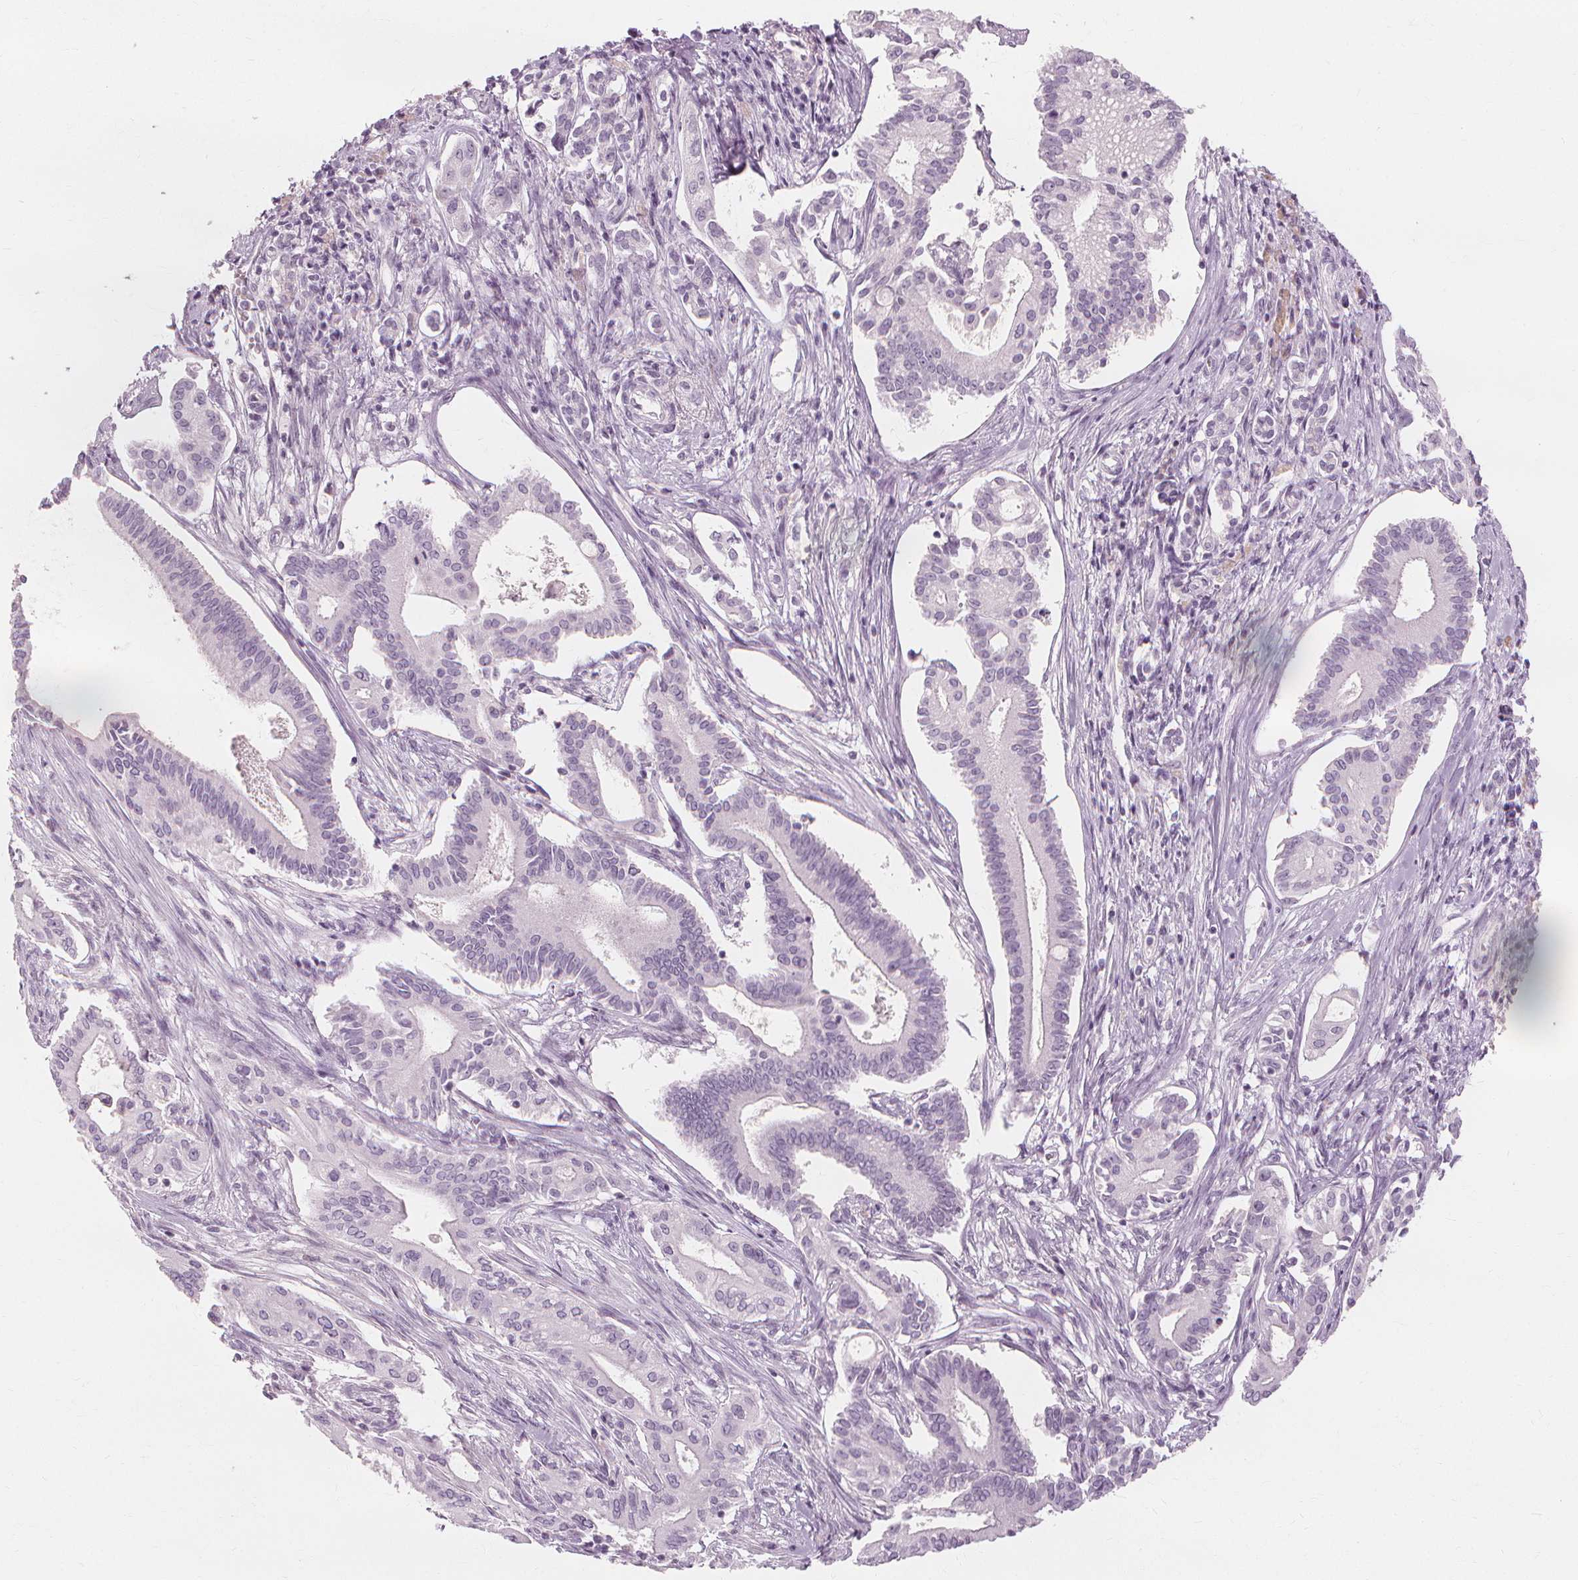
{"staining": {"intensity": "negative", "quantity": "none", "location": "none"}, "tissue": "pancreatic cancer", "cell_type": "Tumor cells", "image_type": "cancer", "snomed": [{"axis": "morphology", "description": "Adenocarcinoma, NOS"}, {"axis": "topography", "description": "Pancreas"}], "caption": "The immunohistochemistry (IHC) histopathology image has no significant expression in tumor cells of pancreatic cancer (adenocarcinoma) tissue.", "gene": "MUC12", "patient": {"sex": "female", "age": 68}}